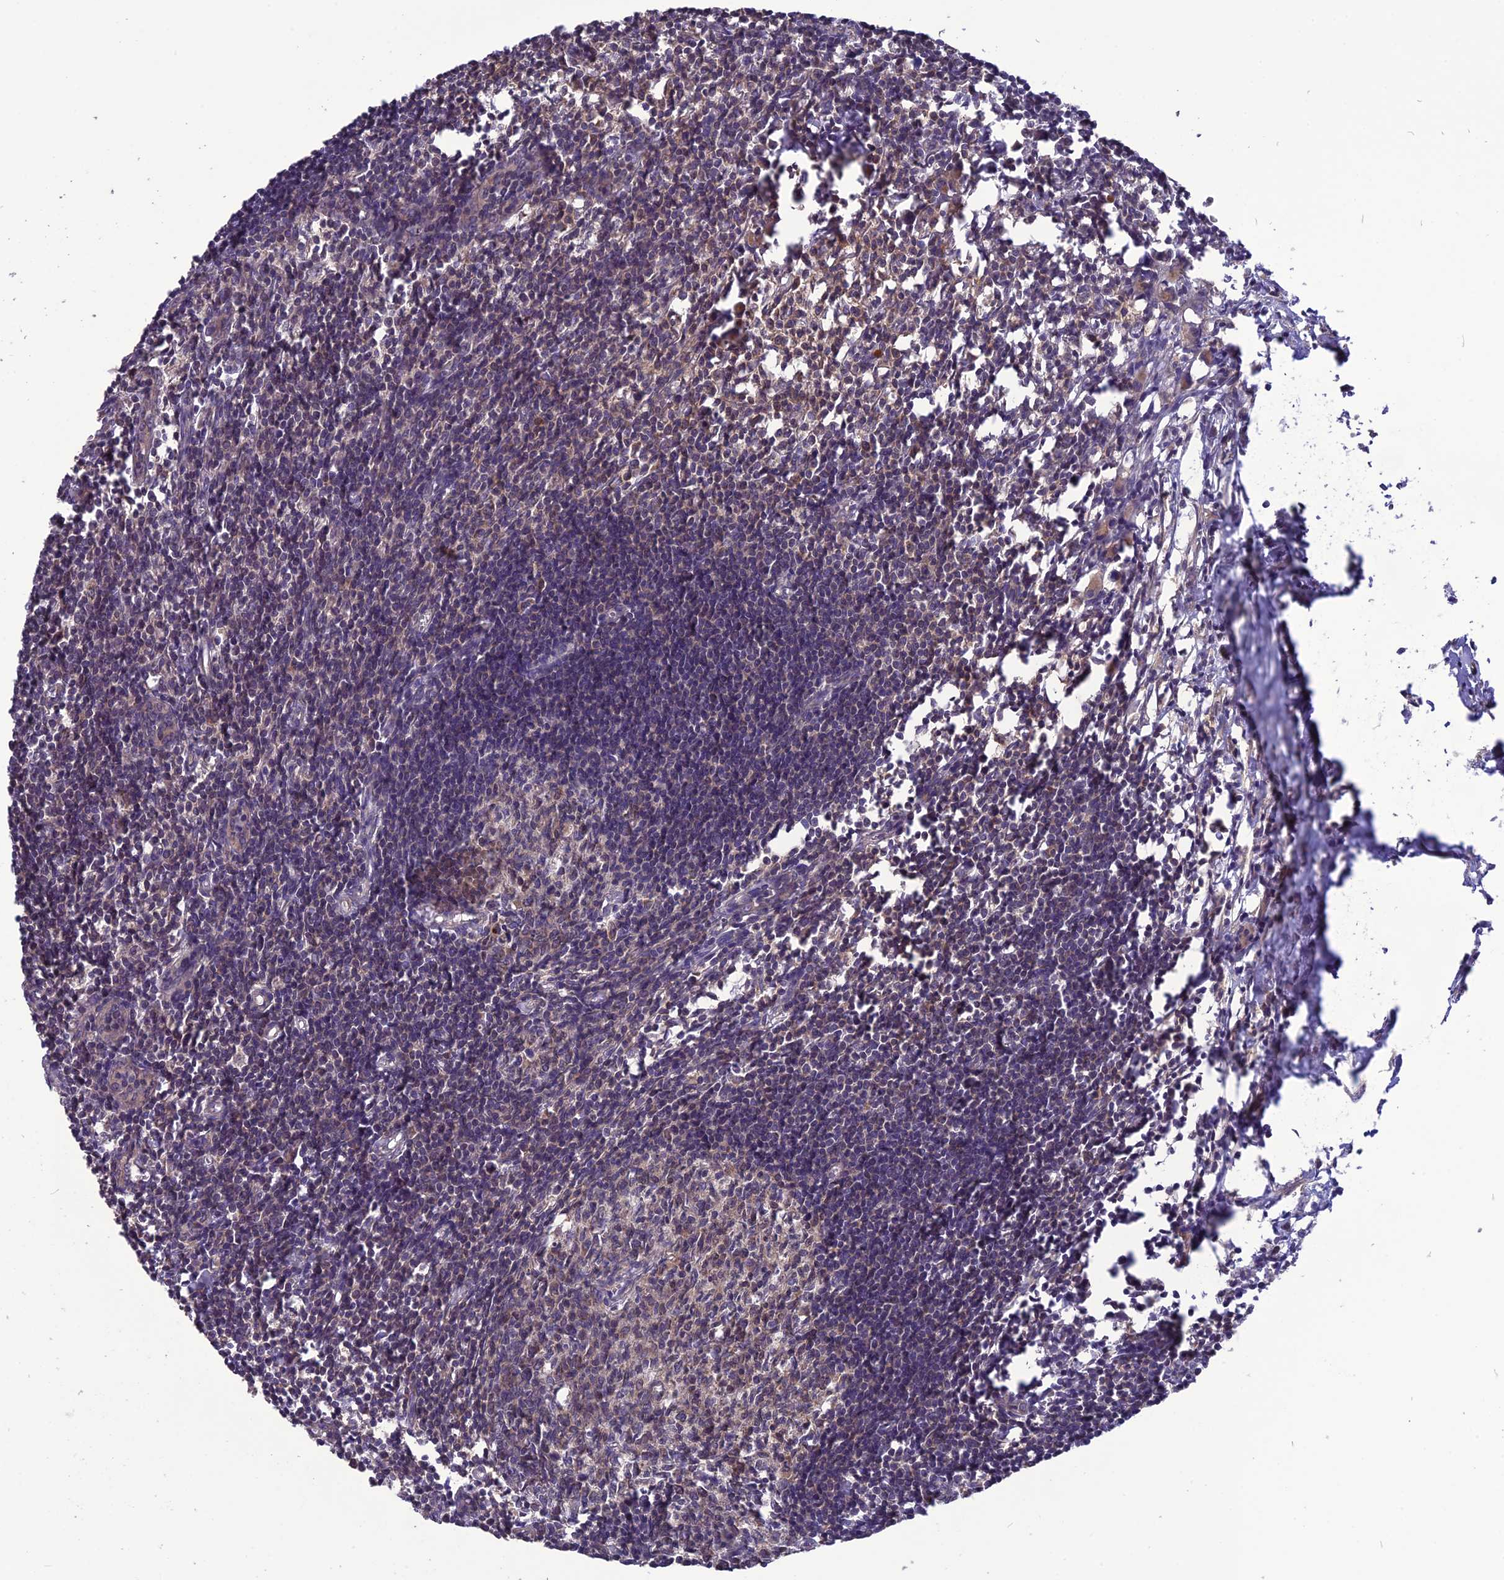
{"staining": {"intensity": "weak", "quantity": "25%-75%", "location": "cytoplasmic/membranous"}, "tissue": "lymph node", "cell_type": "Germinal center cells", "image_type": "normal", "snomed": [{"axis": "morphology", "description": "Normal tissue, NOS"}, {"axis": "morphology", "description": "Malignant melanoma, Metastatic site"}, {"axis": "topography", "description": "Lymph node"}], "caption": "Protein expression analysis of normal human lymph node reveals weak cytoplasmic/membranous staining in about 25%-75% of germinal center cells.", "gene": "PSMF1", "patient": {"sex": "male", "age": 41}}